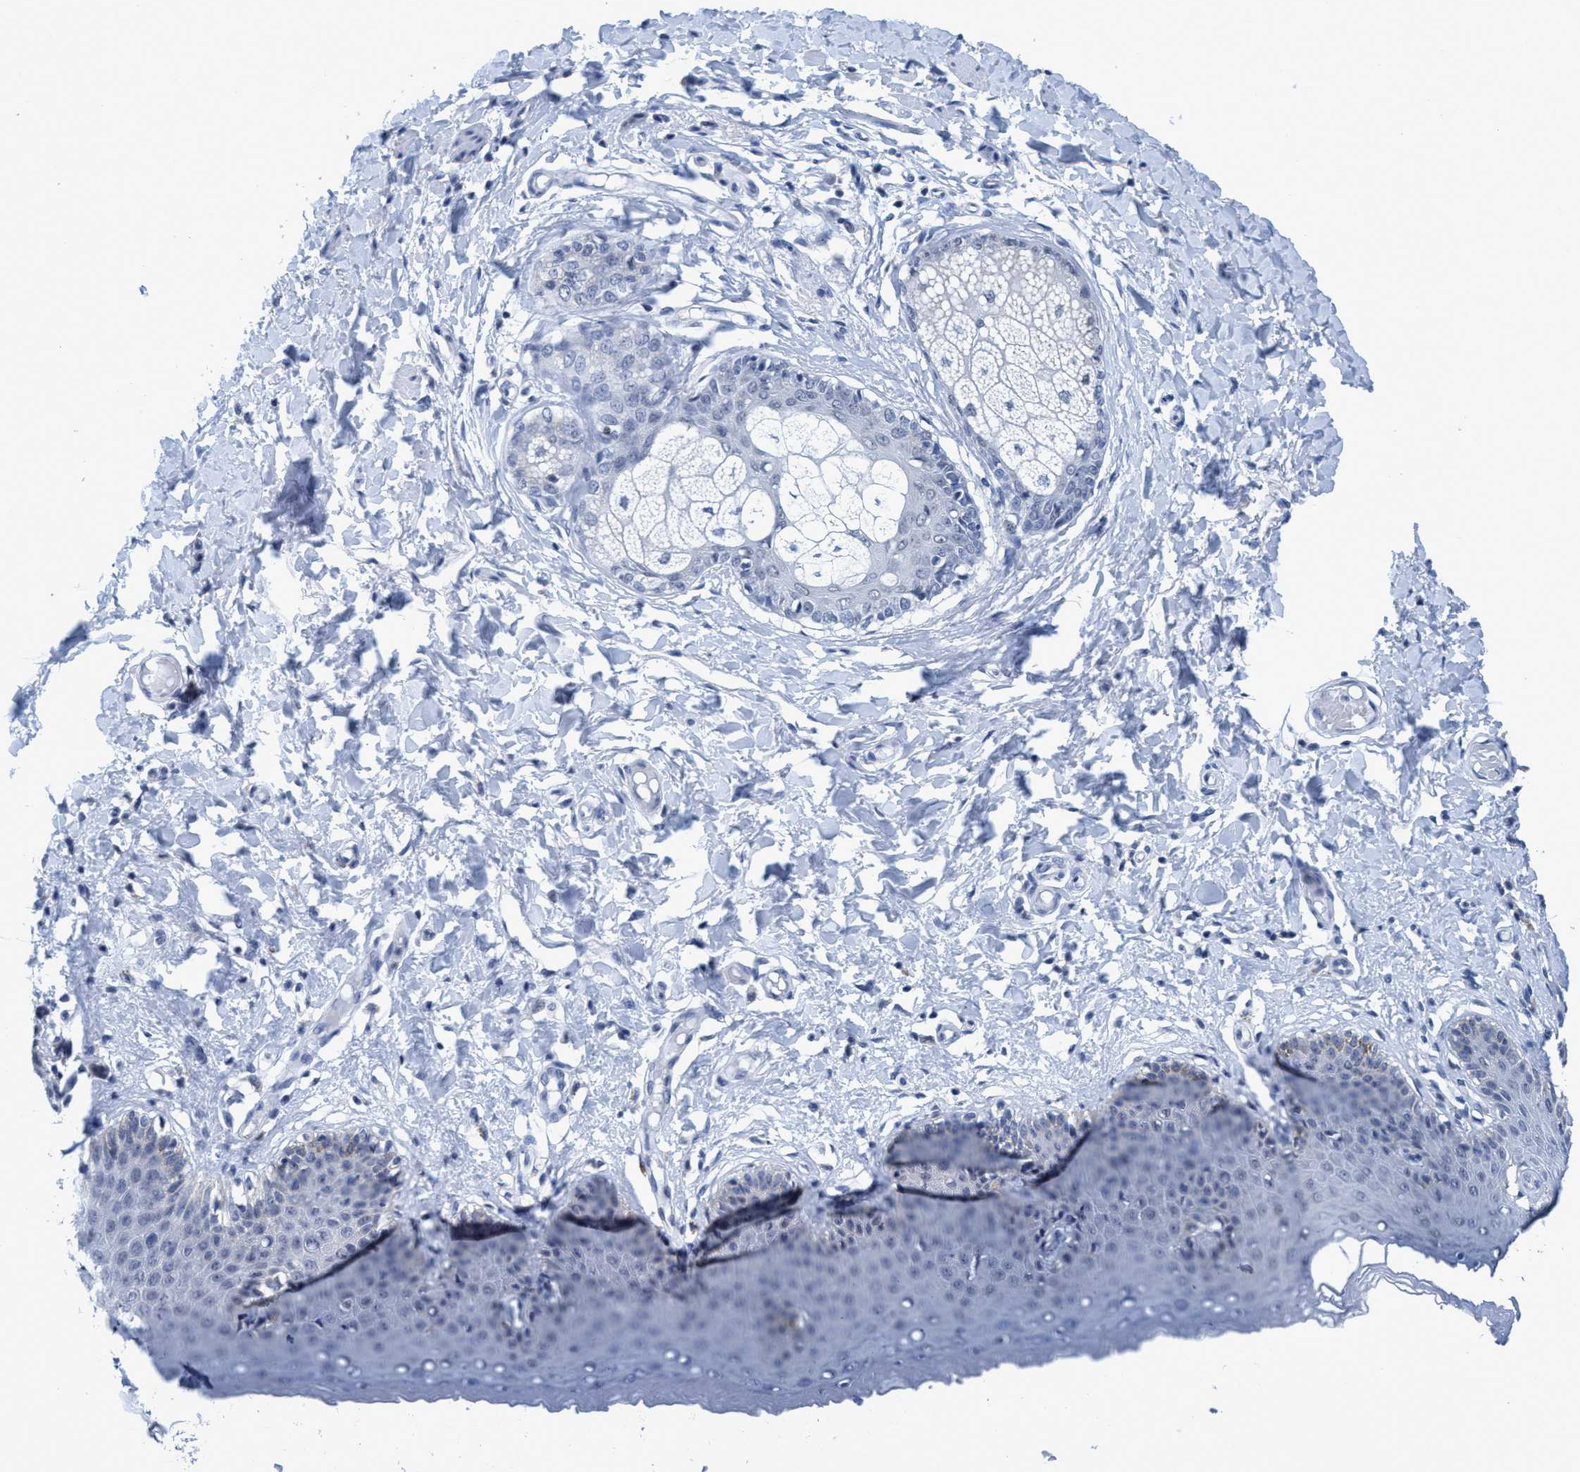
{"staining": {"intensity": "weak", "quantity": "<25%", "location": "cytoplasmic/membranous"}, "tissue": "skin", "cell_type": "Epidermal cells", "image_type": "normal", "snomed": [{"axis": "morphology", "description": "Normal tissue, NOS"}, {"axis": "topography", "description": "Vulva"}], "caption": "Human skin stained for a protein using immunohistochemistry (IHC) shows no staining in epidermal cells.", "gene": "DNAI1", "patient": {"sex": "female", "age": 66}}